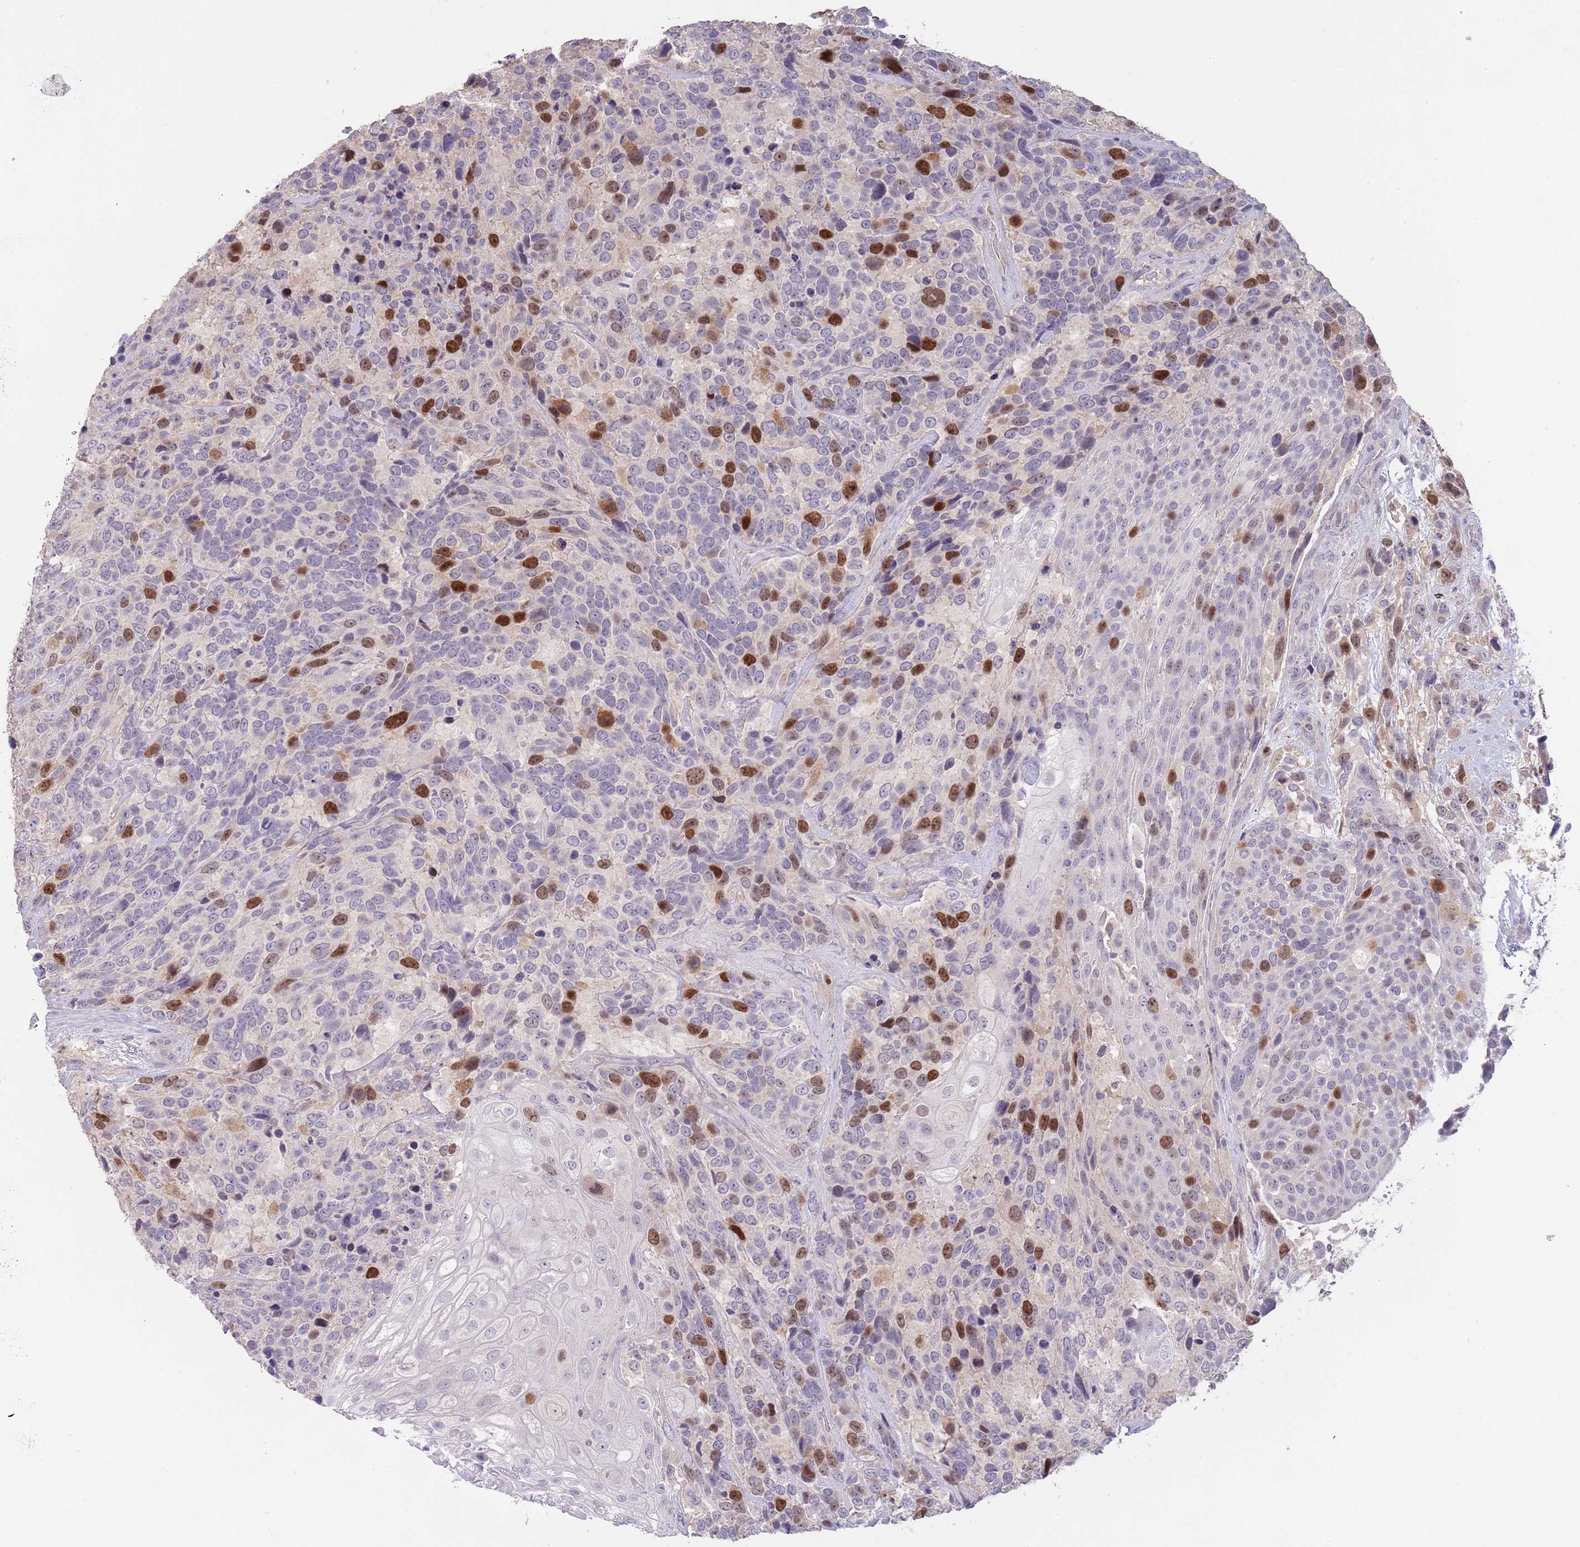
{"staining": {"intensity": "strong", "quantity": "<25%", "location": "nuclear"}, "tissue": "urothelial cancer", "cell_type": "Tumor cells", "image_type": "cancer", "snomed": [{"axis": "morphology", "description": "Urothelial carcinoma, High grade"}, {"axis": "topography", "description": "Urinary bladder"}], "caption": "Immunohistochemistry staining of urothelial cancer, which exhibits medium levels of strong nuclear positivity in about <25% of tumor cells indicating strong nuclear protein staining. The staining was performed using DAB (brown) for protein detection and nuclei were counterstained in hematoxylin (blue).", "gene": "PIMREG", "patient": {"sex": "female", "age": 70}}